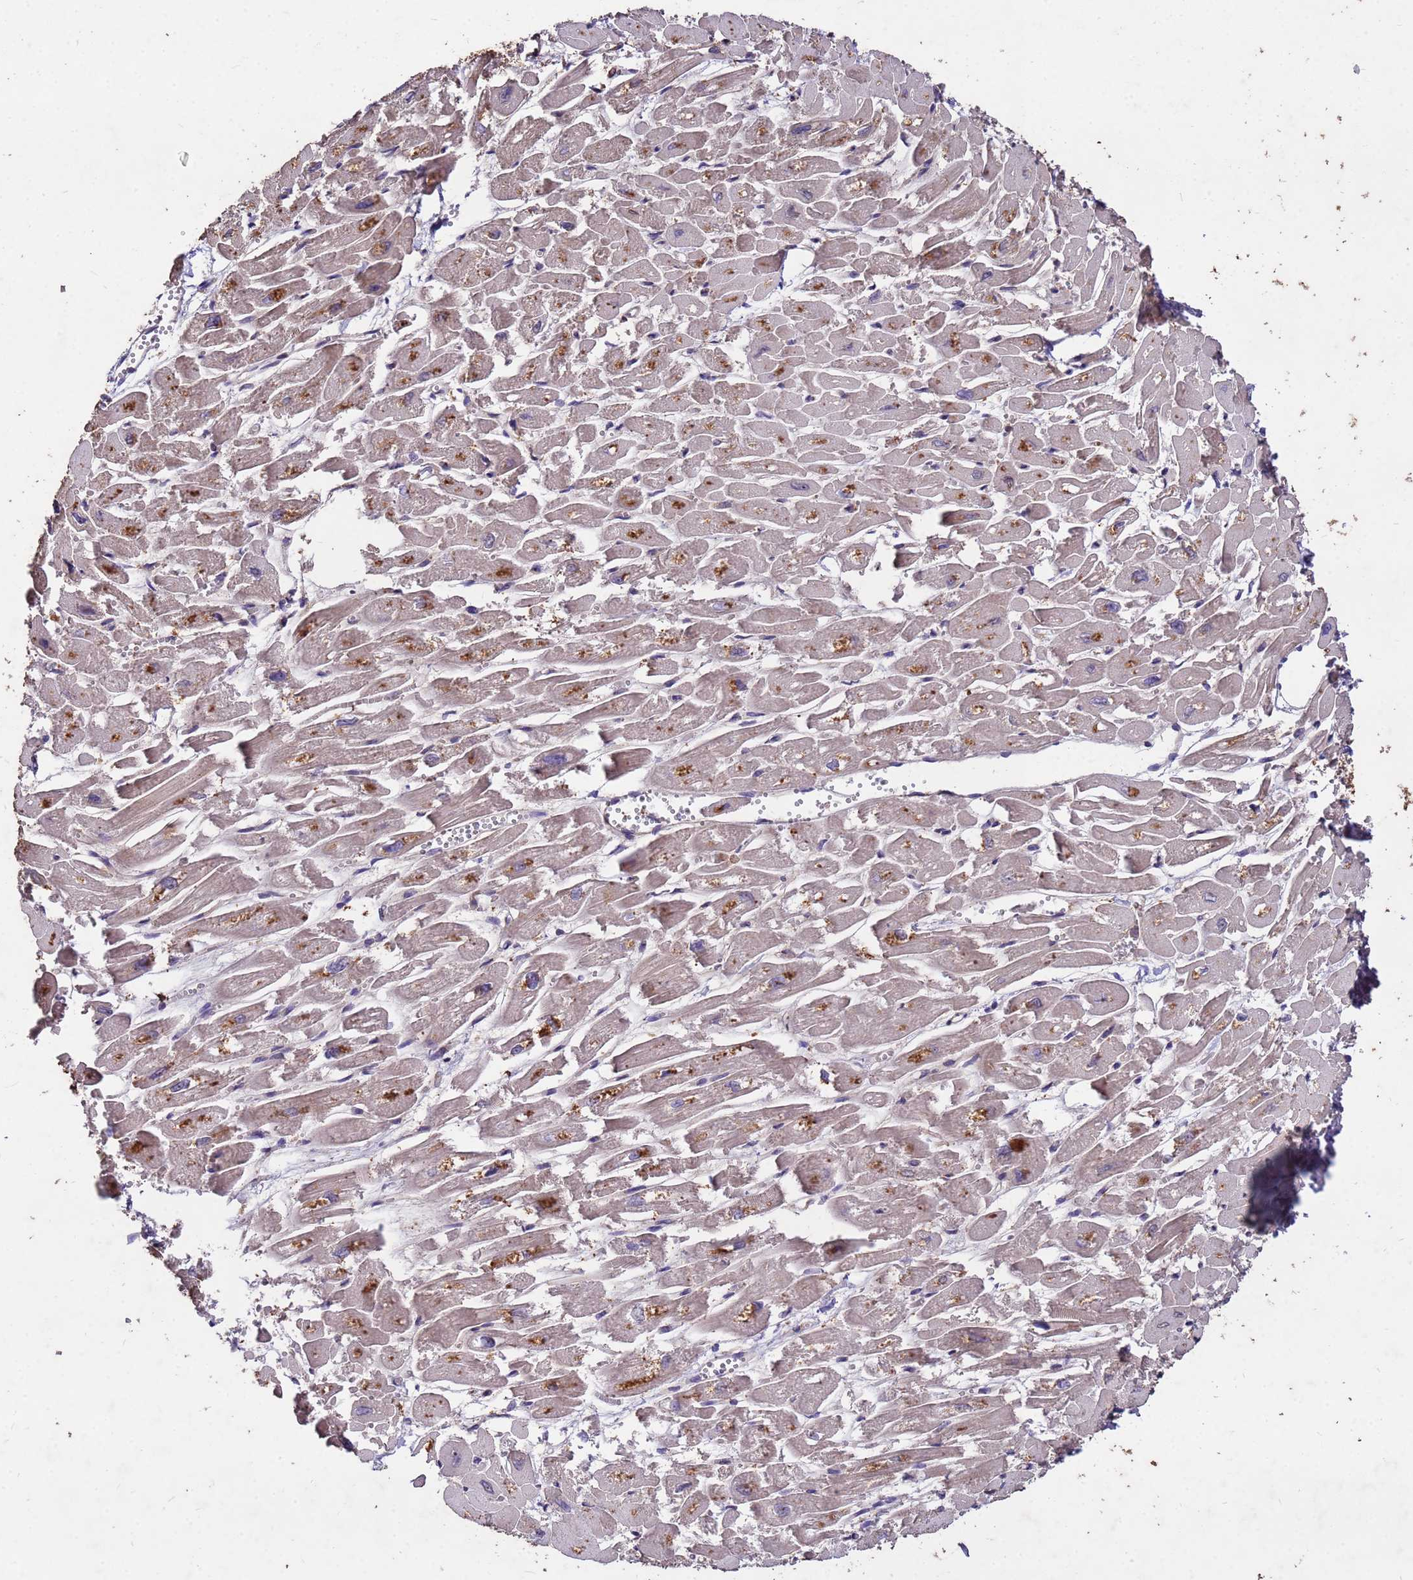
{"staining": {"intensity": "moderate", "quantity": ">75%", "location": "cytoplasmic/membranous"}, "tissue": "heart muscle", "cell_type": "Cardiomyocytes", "image_type": "normal", "snomed": [{"axis": "morphology", "description": "Normal tissue, NOS"}, {"axis": "topography", "description": "Heart"}], "caption": "The photomicrograph shows a brown stain indicating the presence of a protein in the cytoplasmic/membranous of cardiomyocytes in heart muscle.", "gene": "TOR4A", "patient": {"sex": "male", "age": 54}}